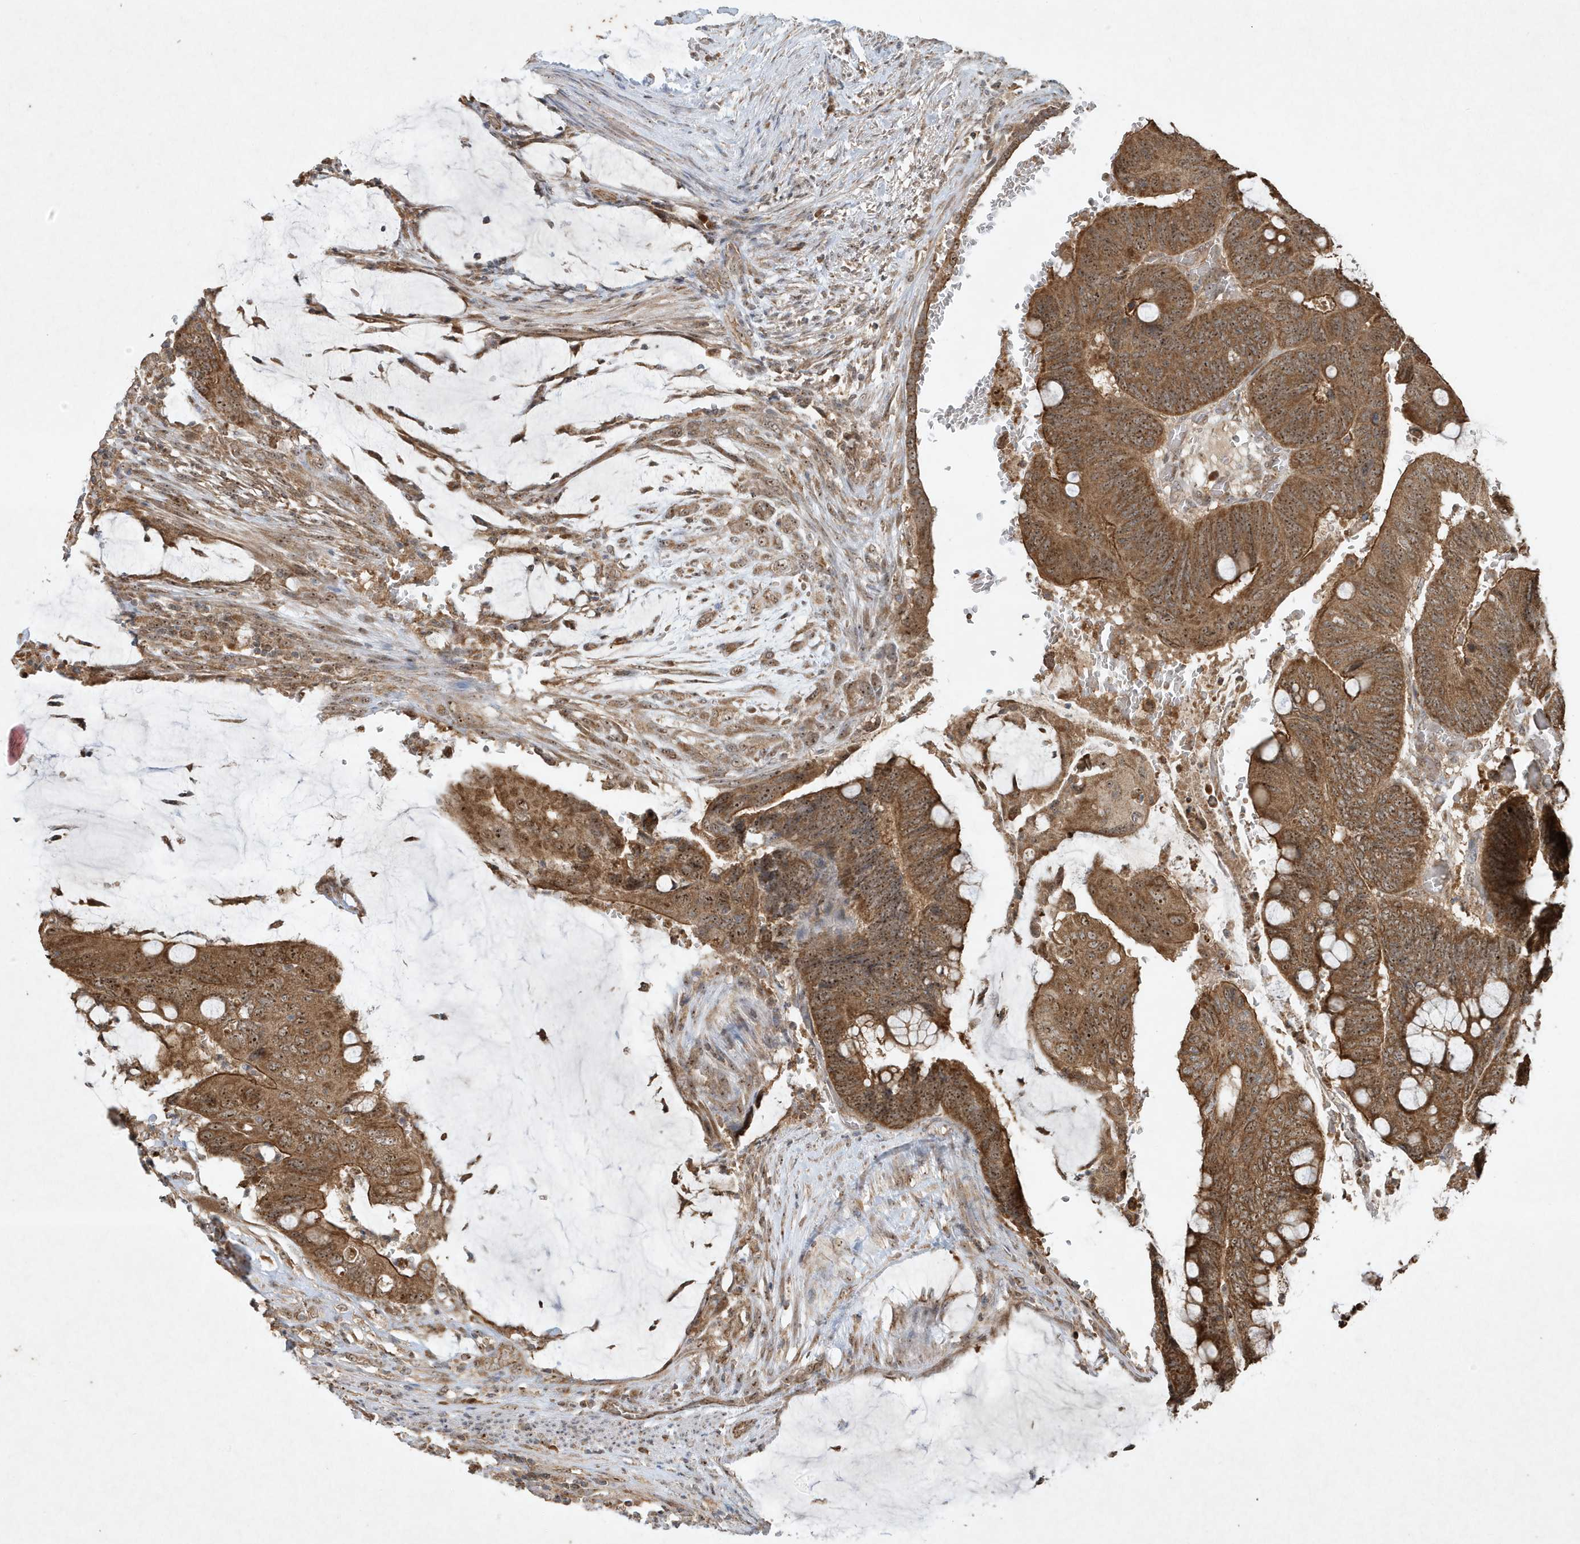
{"staining": {"intensity": "strong", "quantity": ">75%", "location": "cytoplasmic/membranous,nuclear"}, "tissue": "colorectal cancer", "cell_type": "Tumor cells", "image_type": "cancer", "snomed": [{"axis": "morphology", "description": "Normal tissue, NOS"}, {"axis": "morphology", "description": "Adenocarcinoma, NOS"}, {"axis": "topography", "description": "Rectum"}, {"axis": "topography", "description": "Peripheral nerve tissue"}], "caption": "Immunohistochemistry (IHC) photomicrograph of human colorectal cancer stained for a protein (brown), which displays high levels of strong cytoplasmic/membranous and nuclear expression in about >75% of tumor cells.", "gene": "ABCB9", "patient": {"sex": "male", "age": 92}}